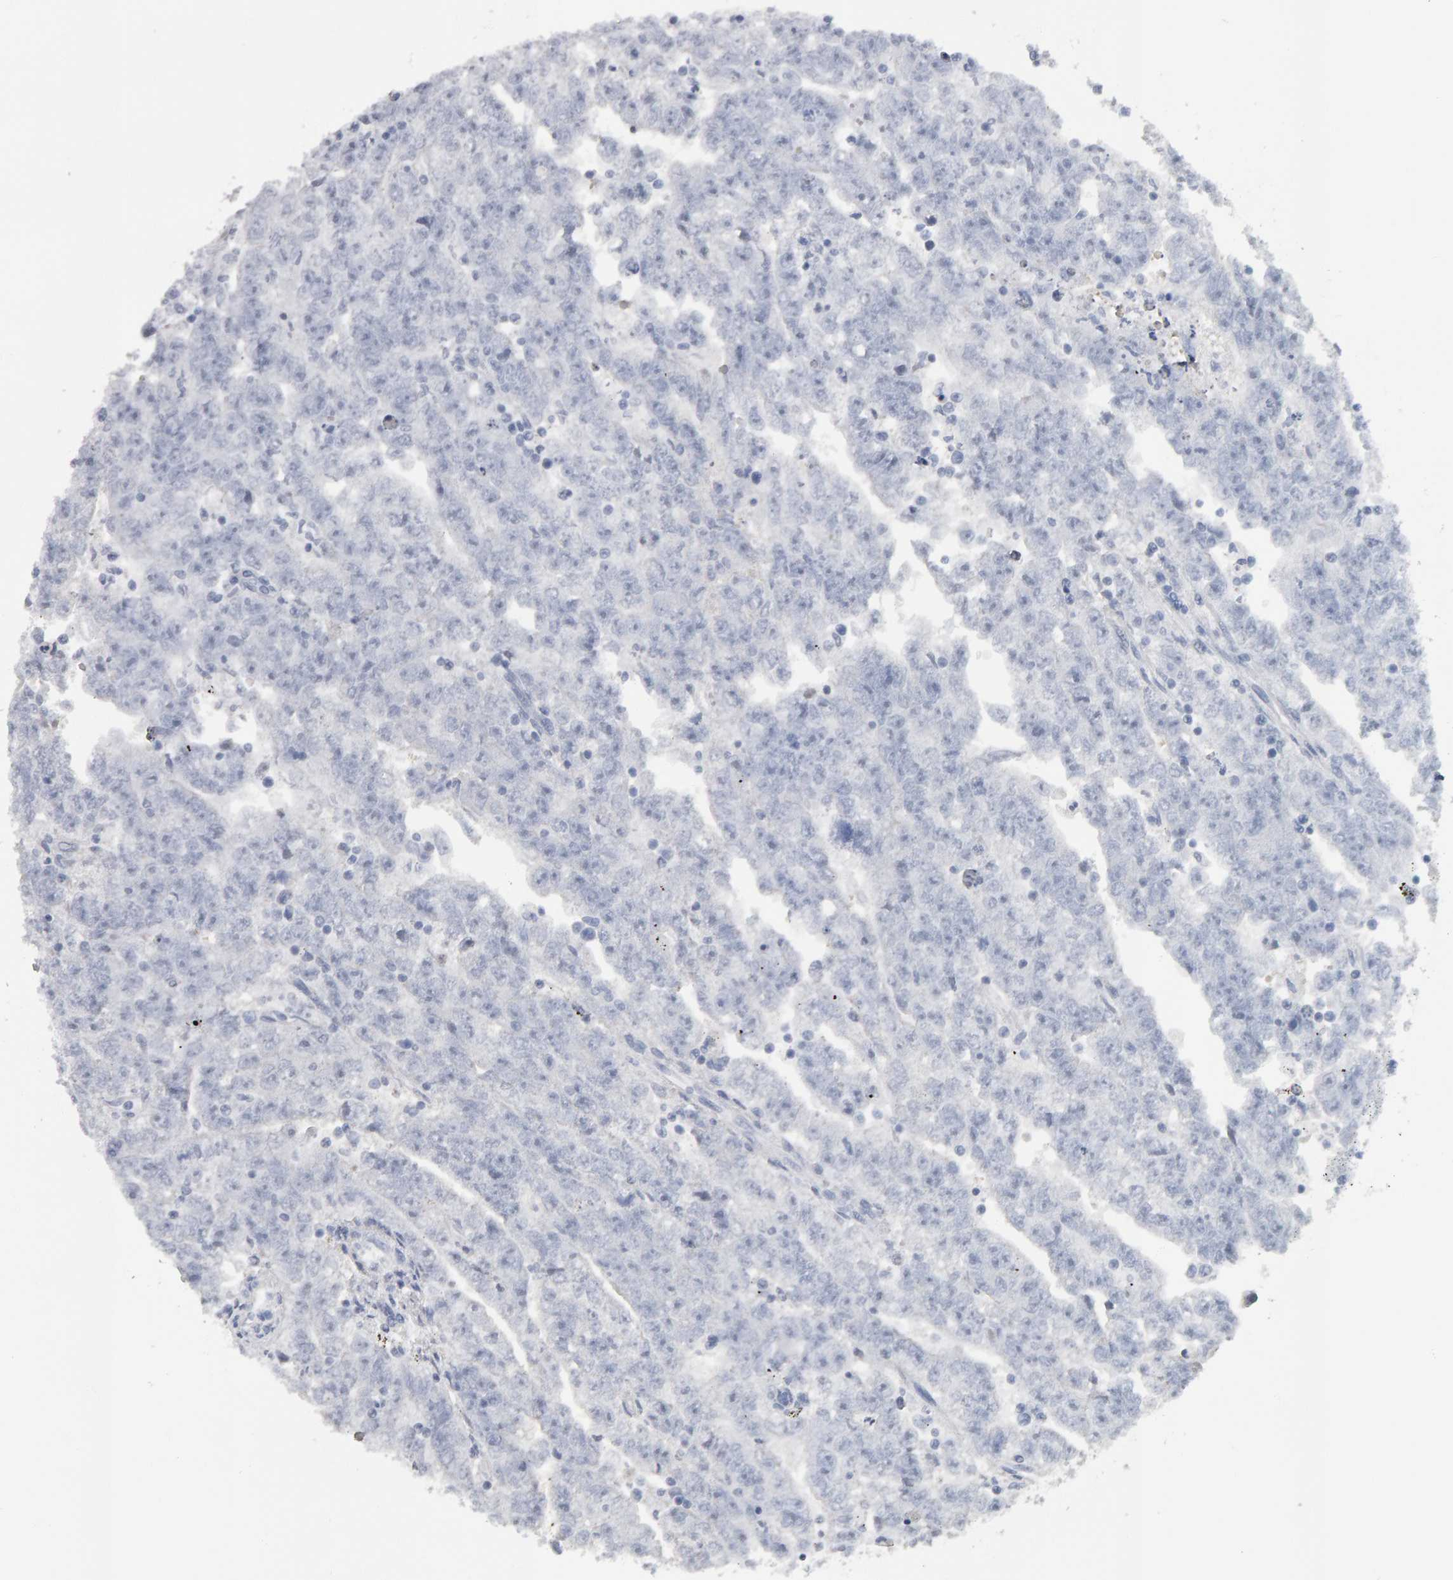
{"staining": {"intensity": "negative", "quantity": "none", "location": "none"}, "tissue": "testis cancer", "cell_type": "Tumor cells", "image_type": "cancer", "snomed": [{"axis": "morphology", "description": "Carcinoma, Embryonal, NOS"}, {"axis": "topography", "description": "Testis"}], "caption": "Testis cancer (embryonal carcinoma) was stained to show a protein in brown. There is no significant staining in tumor cells.", "gene": "CTH", "patient": {"sex": "male", "age": 25}}